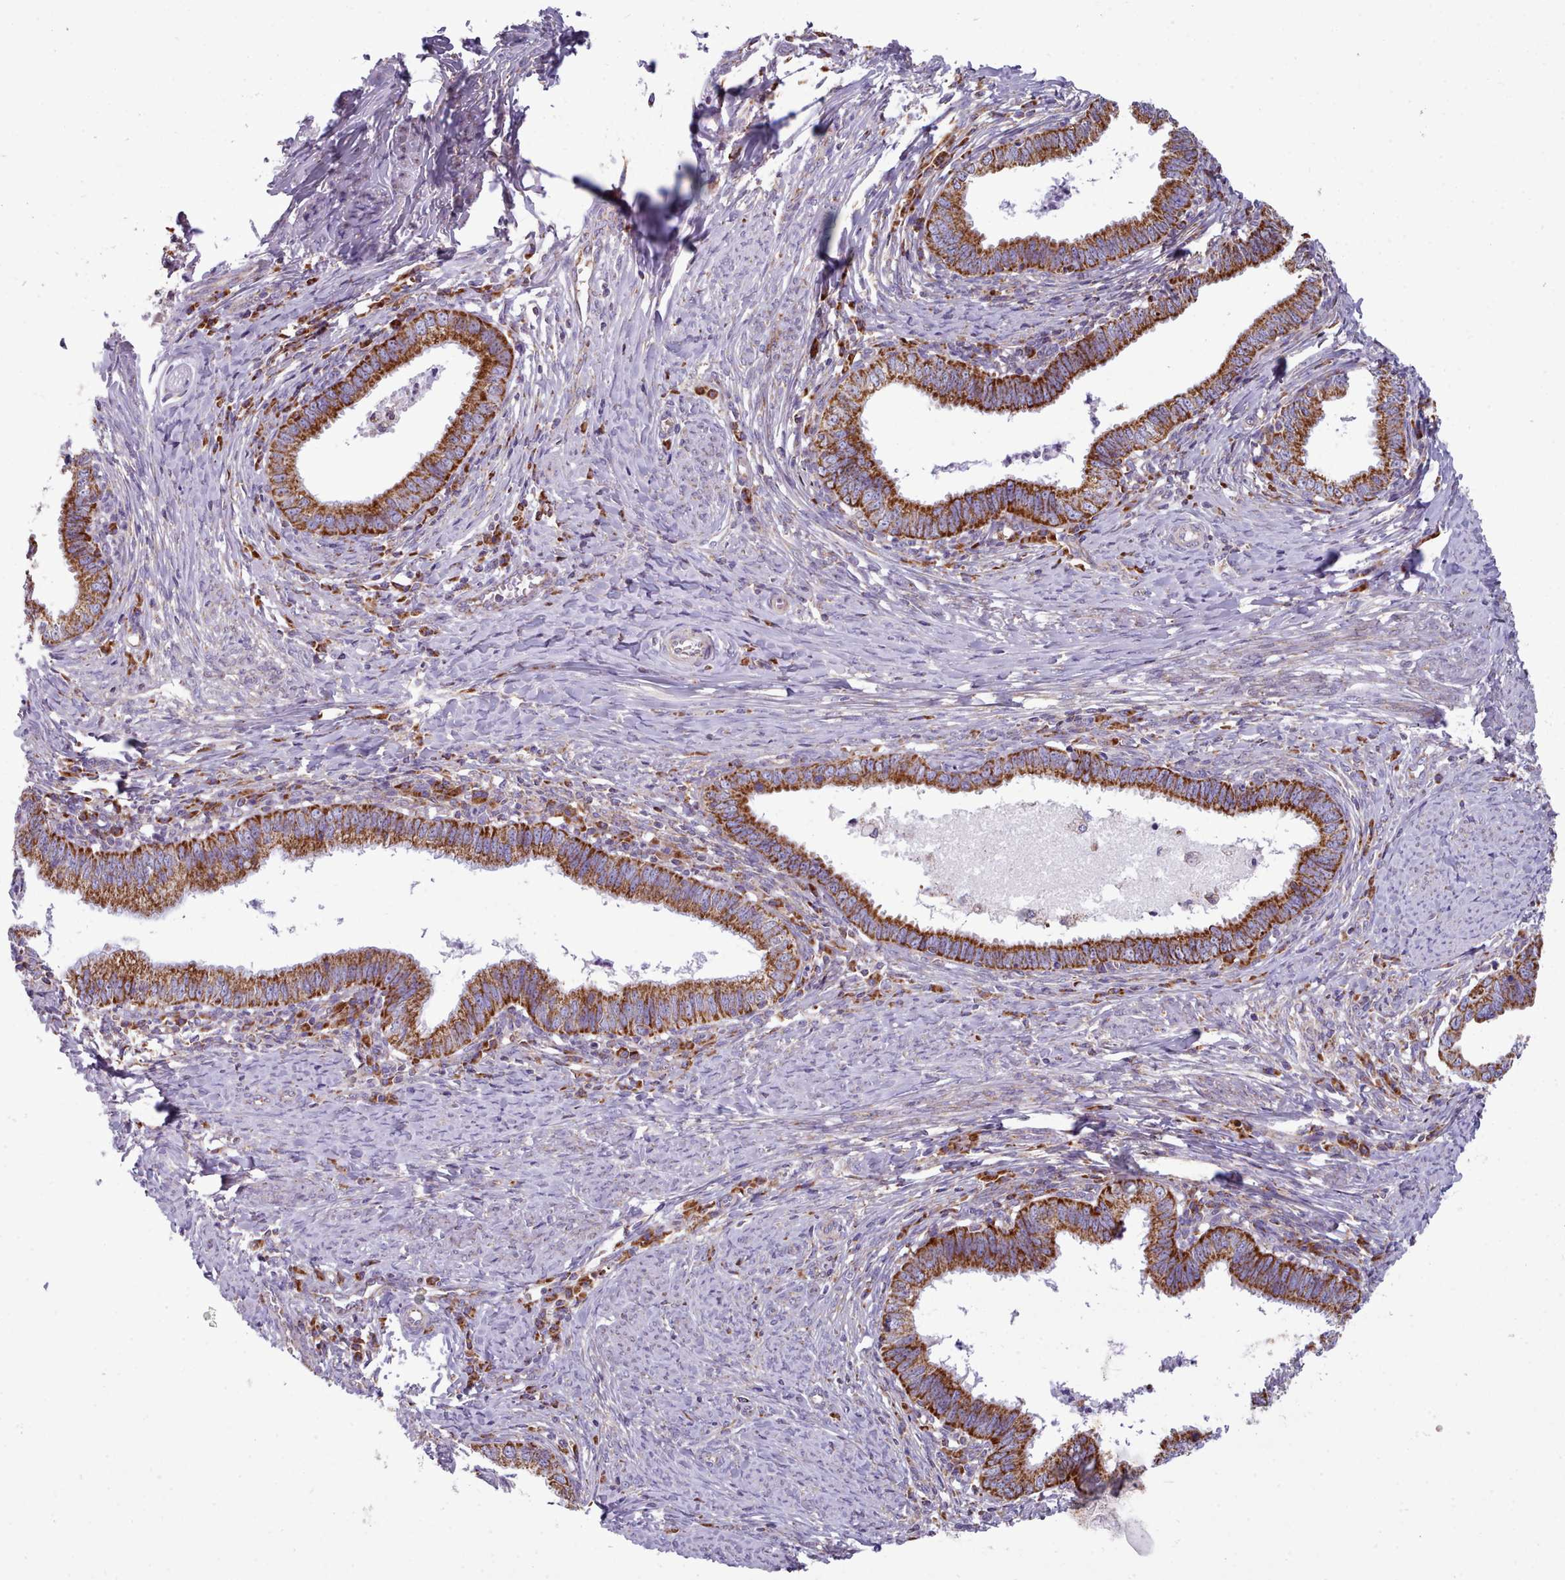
{"staining": {"intensity": "strong", "quantity": ">75%", "location": "cytoplasmic/membranous"}, "tissue": "cervical cancer", "cell_type": "Tumor cells", "image_type": "cancer", "snomed": [{"axis": "morphology", "description": "Adenocarcinoma, NOS"}, {"axis": "topography", "description": "Cervix"}], "caption": "Adenocarcinoma (cervical) stained with immunohistochemistry (IHC) demonstrates strong cytoplasmic/membranous positivity in approximately >75% of tumor cells. The staining was performed using DAB (3,3'-diaminobenzidine), with brown indicating positive protein expression. Nuclei are stained blue with hematoxylin.", "gene": "SRP54", "patient": {"sex": "female", "age": 36}}